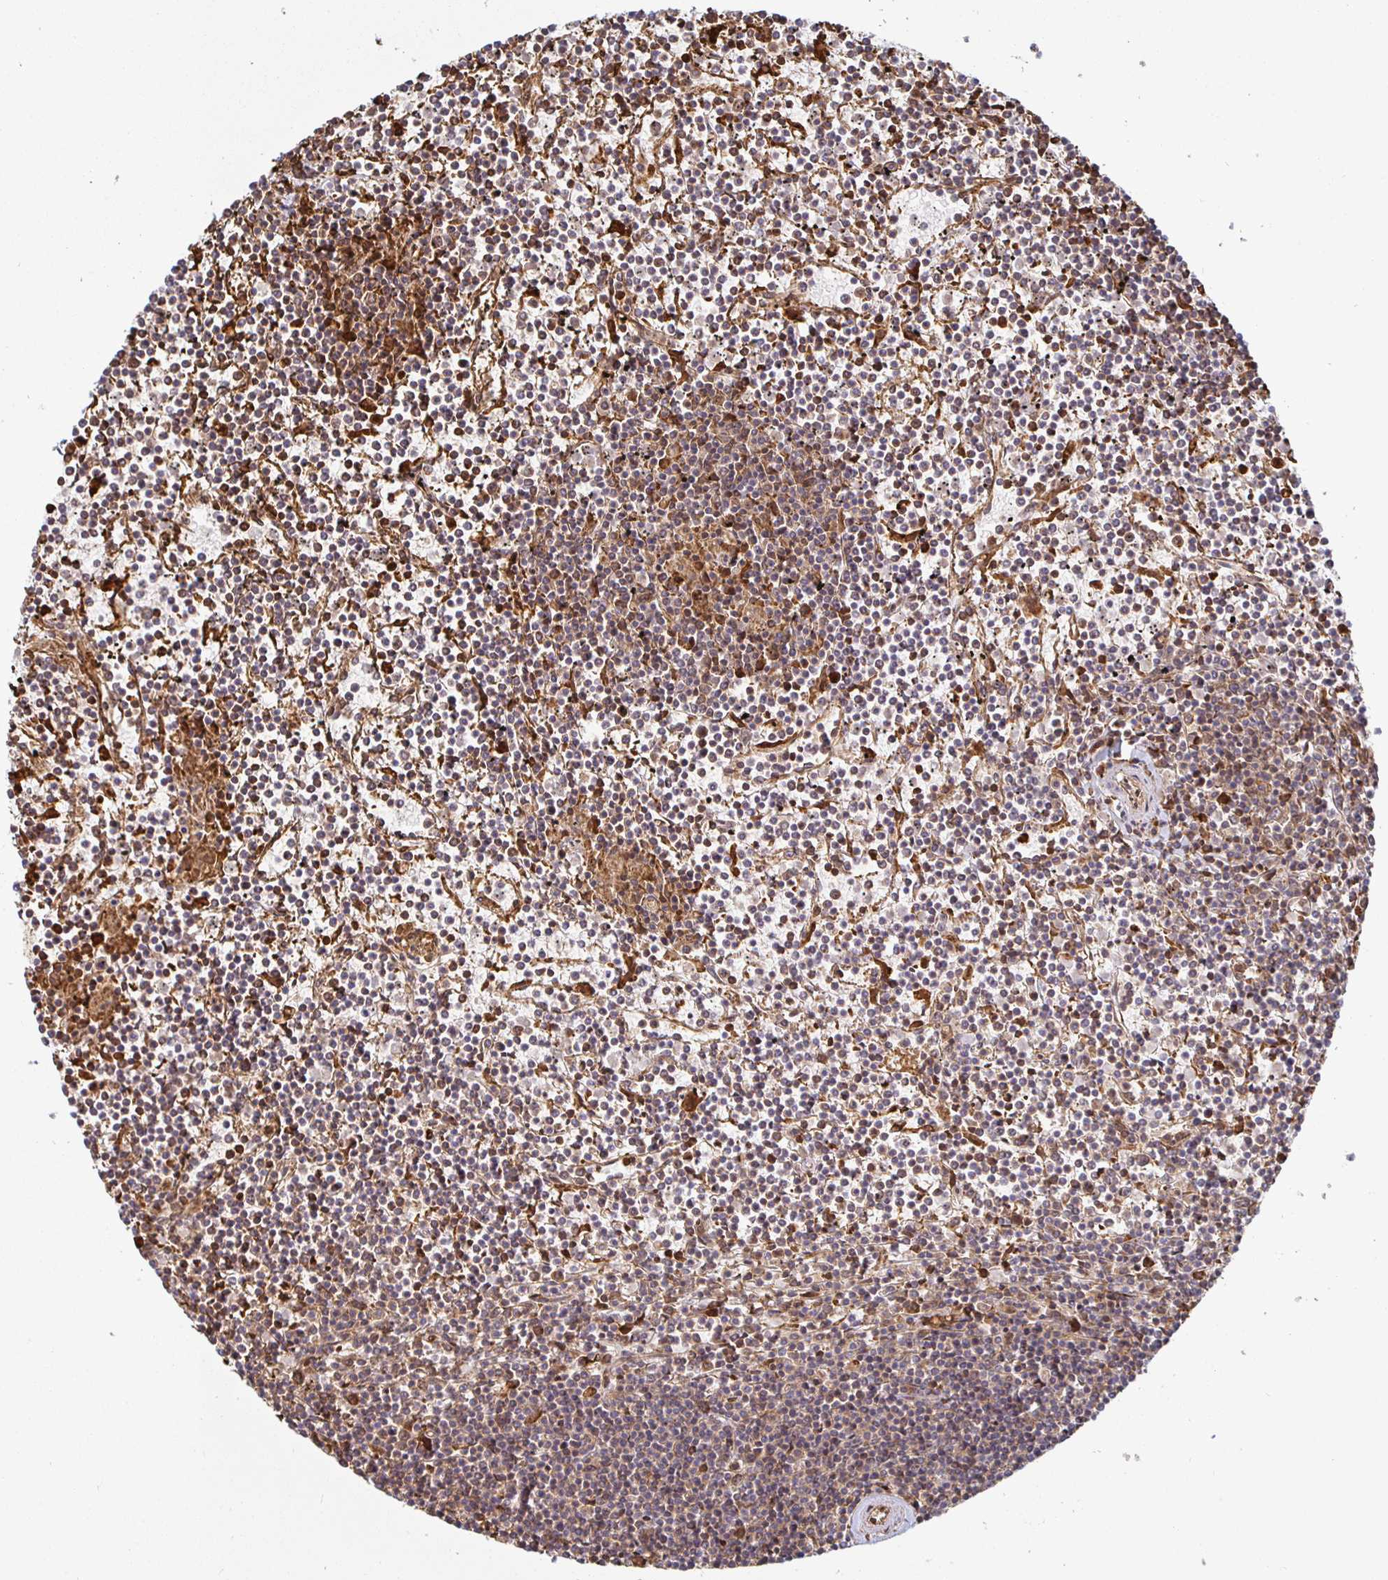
{"staining": {"intensity": "moderate", "quantity": "<25%", "location": "cytoplasmic/membranous"}, "tissue": "lymphoma", "cell_type": "Tumor cells", "image_type": "cancer", "snomed": [{"axis": "morphology", "description": "Malignant lymphoma, non-Hodgkin's type, Low grade"}, {"axis": "topography", "description": "Spleen"}], "caption": "Protein expression analysis of human lymphoma reveals moderate cytoplasmic/membranous positivity in about <25% of tumor cells. The staining was performed using DAB (3,3'-diaminobenzidine), with brown indicating positive protein expression. Nuclei are stained blue with hematoxylin.", "gene": "STRAP", "patient": {"sex": "female", "age": 19}}